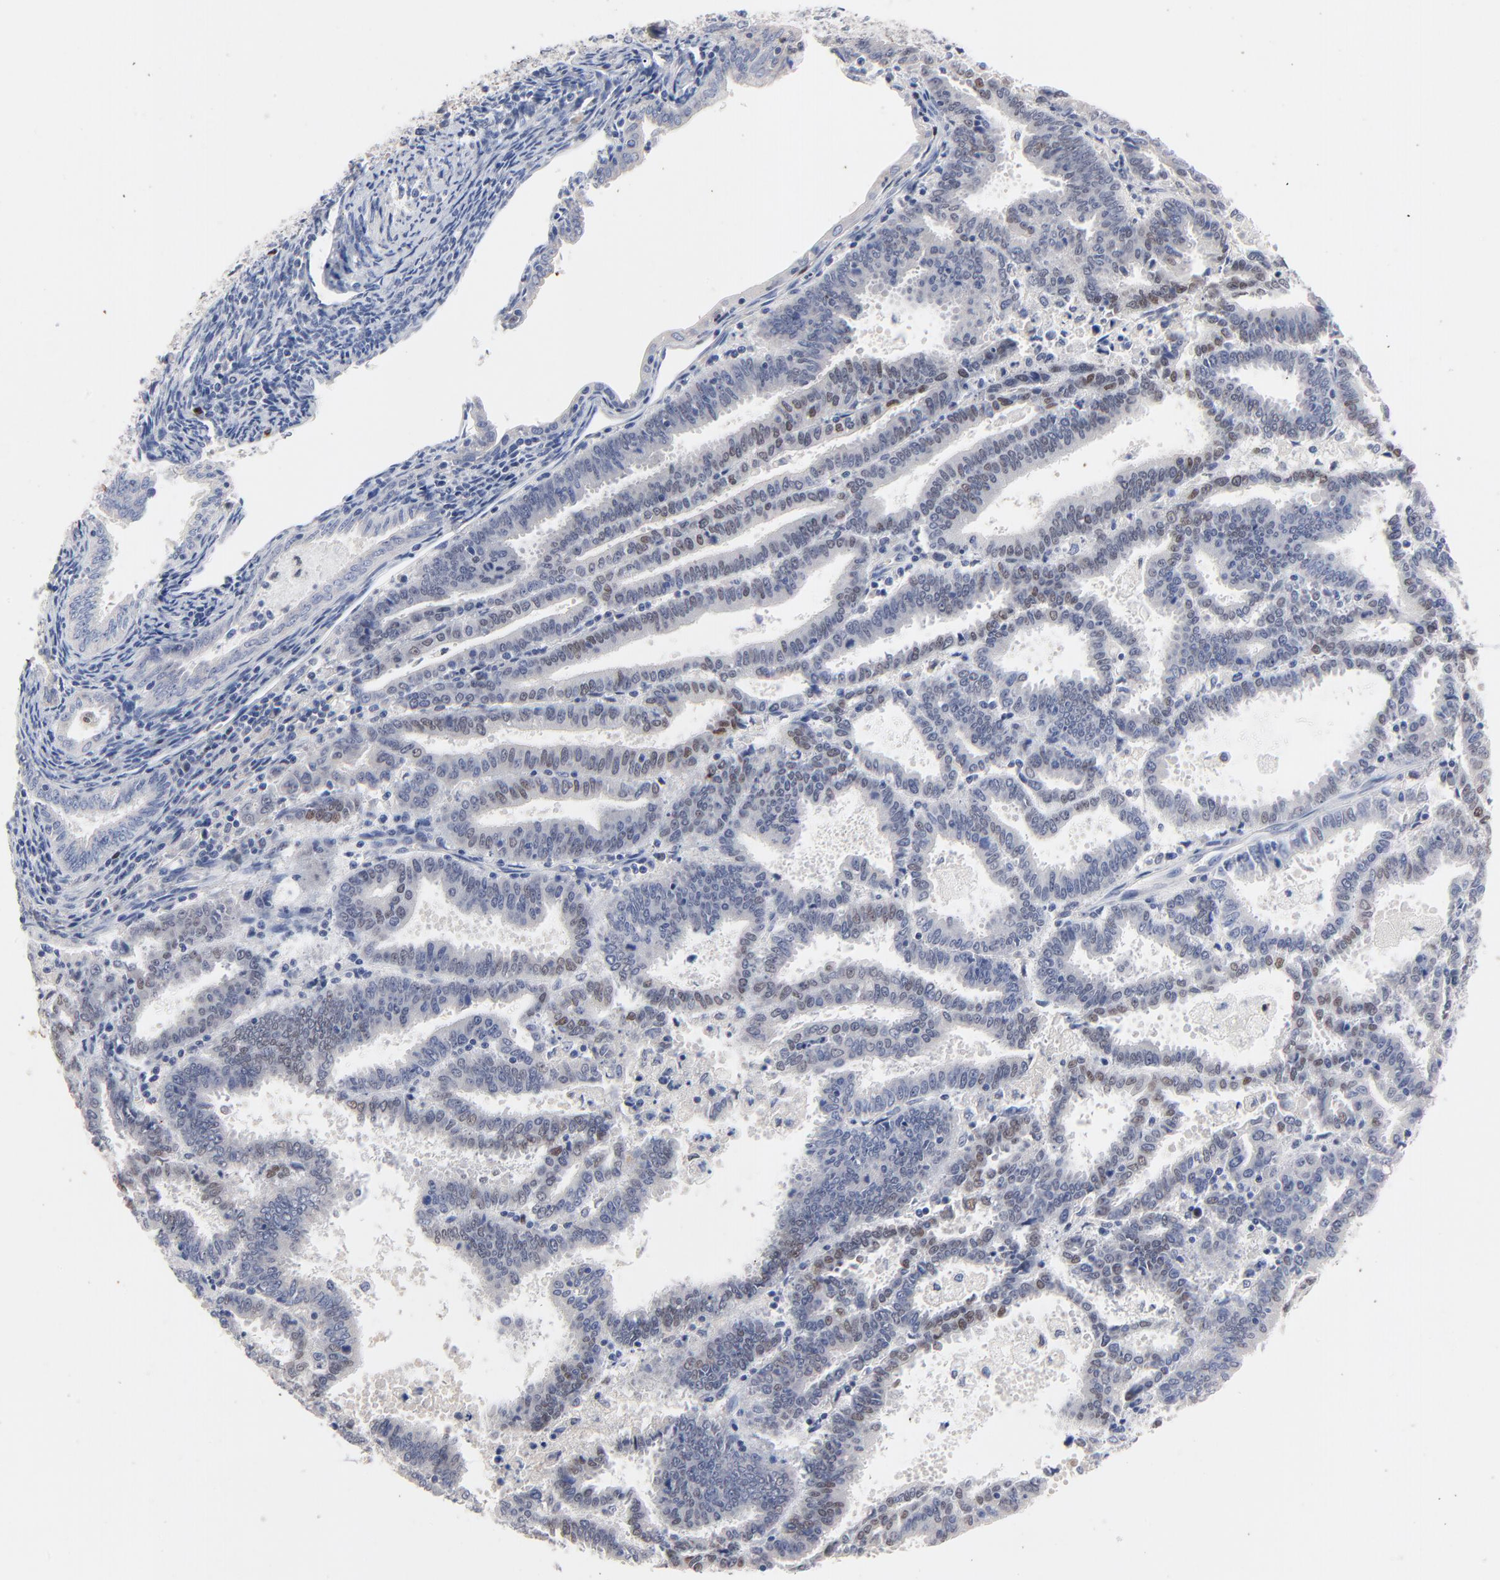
{"staining": {"intensity": "moderate", "quantity": "<25%", "location": "nuclear"}, "tissue": "endometrial cancer", "cell_type": "Tumor cells", "image_type": "cancer", "snomed": [{"axis": "morphology", "description": "Adenocarcinoma, NOS"}, {"axis": "topography", "description": "Uterus"}], "caption": "Protein analysis of endometrial cancer (adenocarcinoma) tissue exhibits moderate nuclear positivity in about <25% of tumor cells.", "gene": "AADAC", "patient": {"sex": "female", "age": 83}}